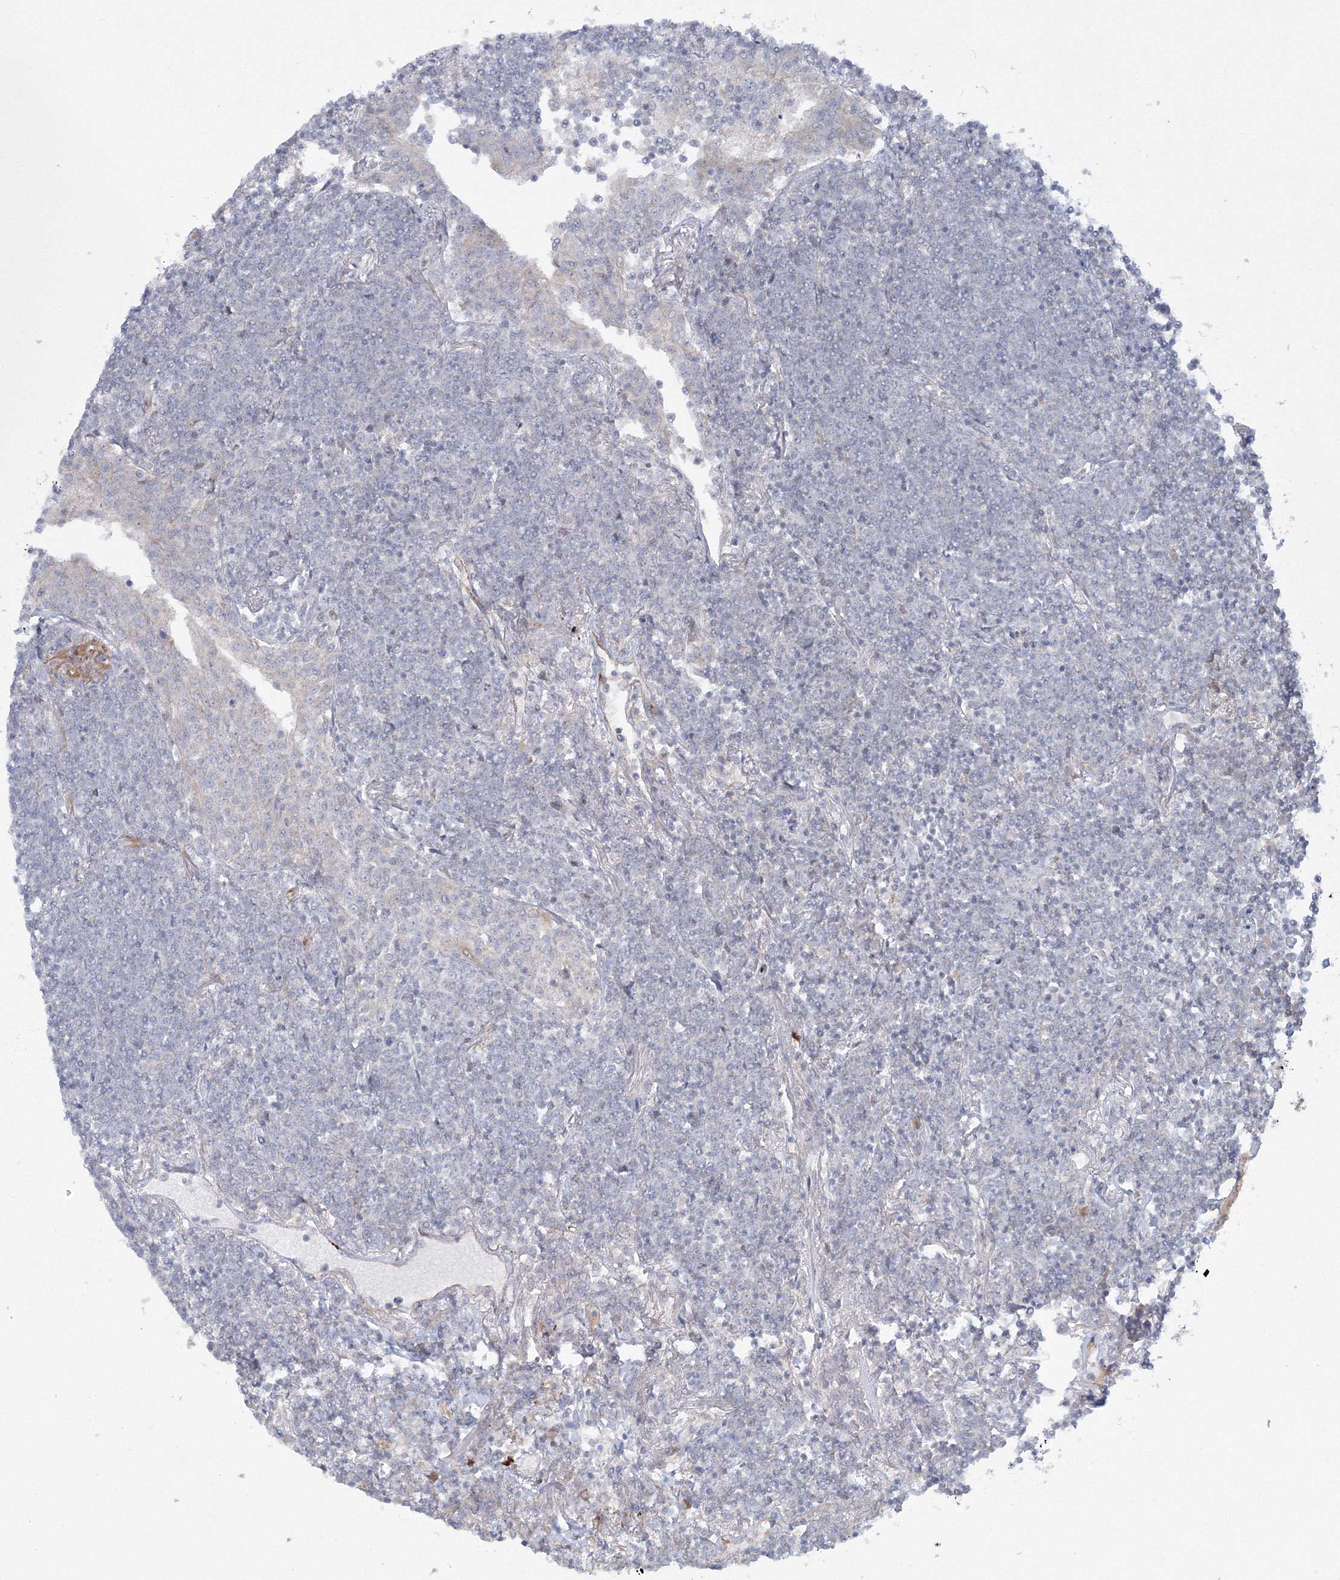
{"staining": {"intensity": "negative", "quantity": "none", "location": "none"}, "tissue": "lymphoma", "cell_type": "Tumor cells", "image_type": "cancer", "snomed": [{"axis": "morphology", "description": "Malignant lymphoma, non-Hodgkin's type, Low grade"}, {"axis": "topography", "description": "Lung"}], "caption": "High magnification brightfield microscopy of malignant lymphoma, non-Hodgkin's type (low-grade) stained with DAB (brown) and counterstained with hematoxylin (blue): tumor cells show no significant positivity.", "gene": "WDR49", "patient": {"sex": "female", "age": 71}}